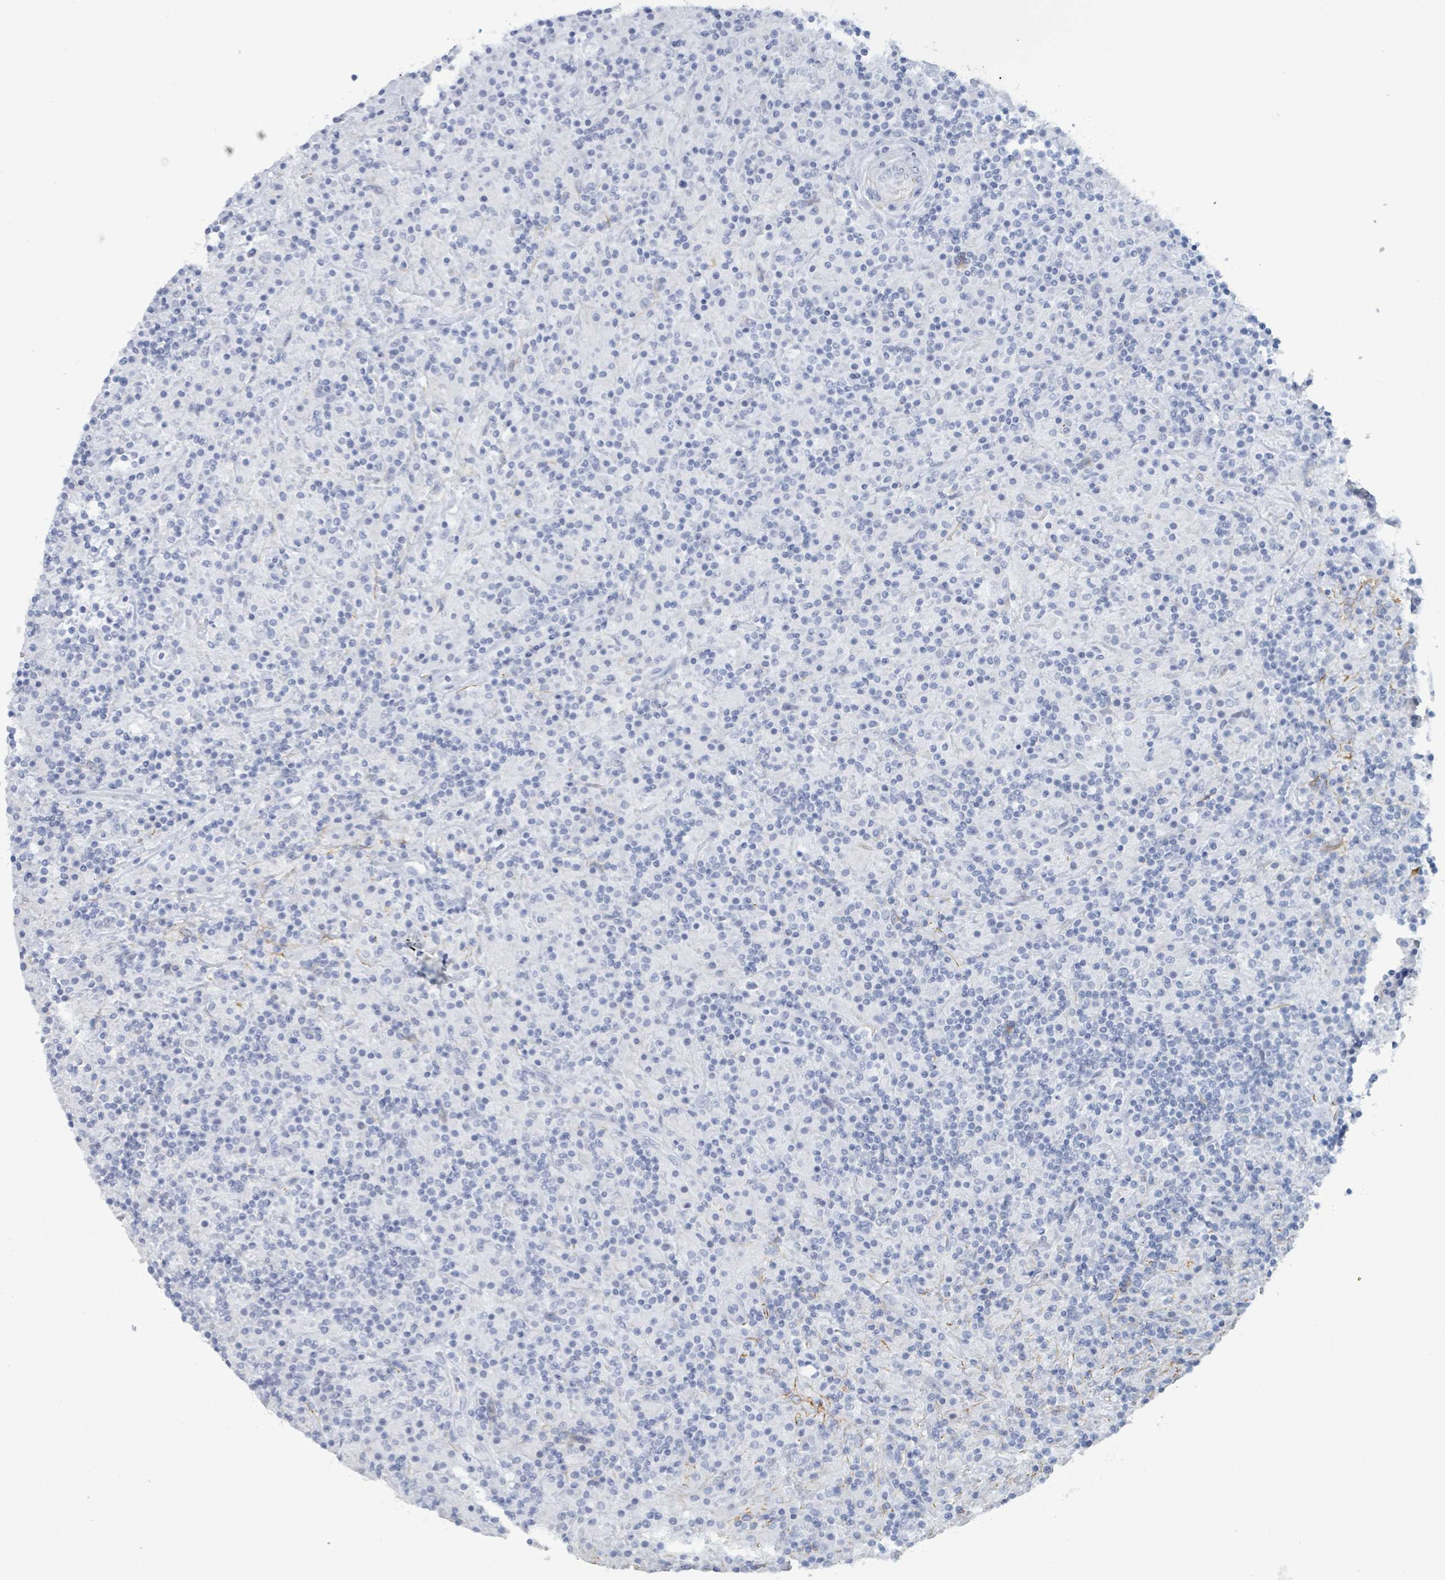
{"staining": {"intensity": "negative", "quantity": "none", "location": "none"}, "tissue": "lymphoma", "cell_type": "Tumor cells", "image_type": "cancer", "snomed": [{"axis": "morphology", "description": "Hodgkin's disease, NOS"}, {"axis": "topography", "description": "Lymph node"}], "caption": "IHC photomicrograph of Hodgkin's disease stained for a protein (brown), which reveals no positivity in tumor cells.", "gene": "KRT8", "patient": {"sex": "male", "age": 70}}